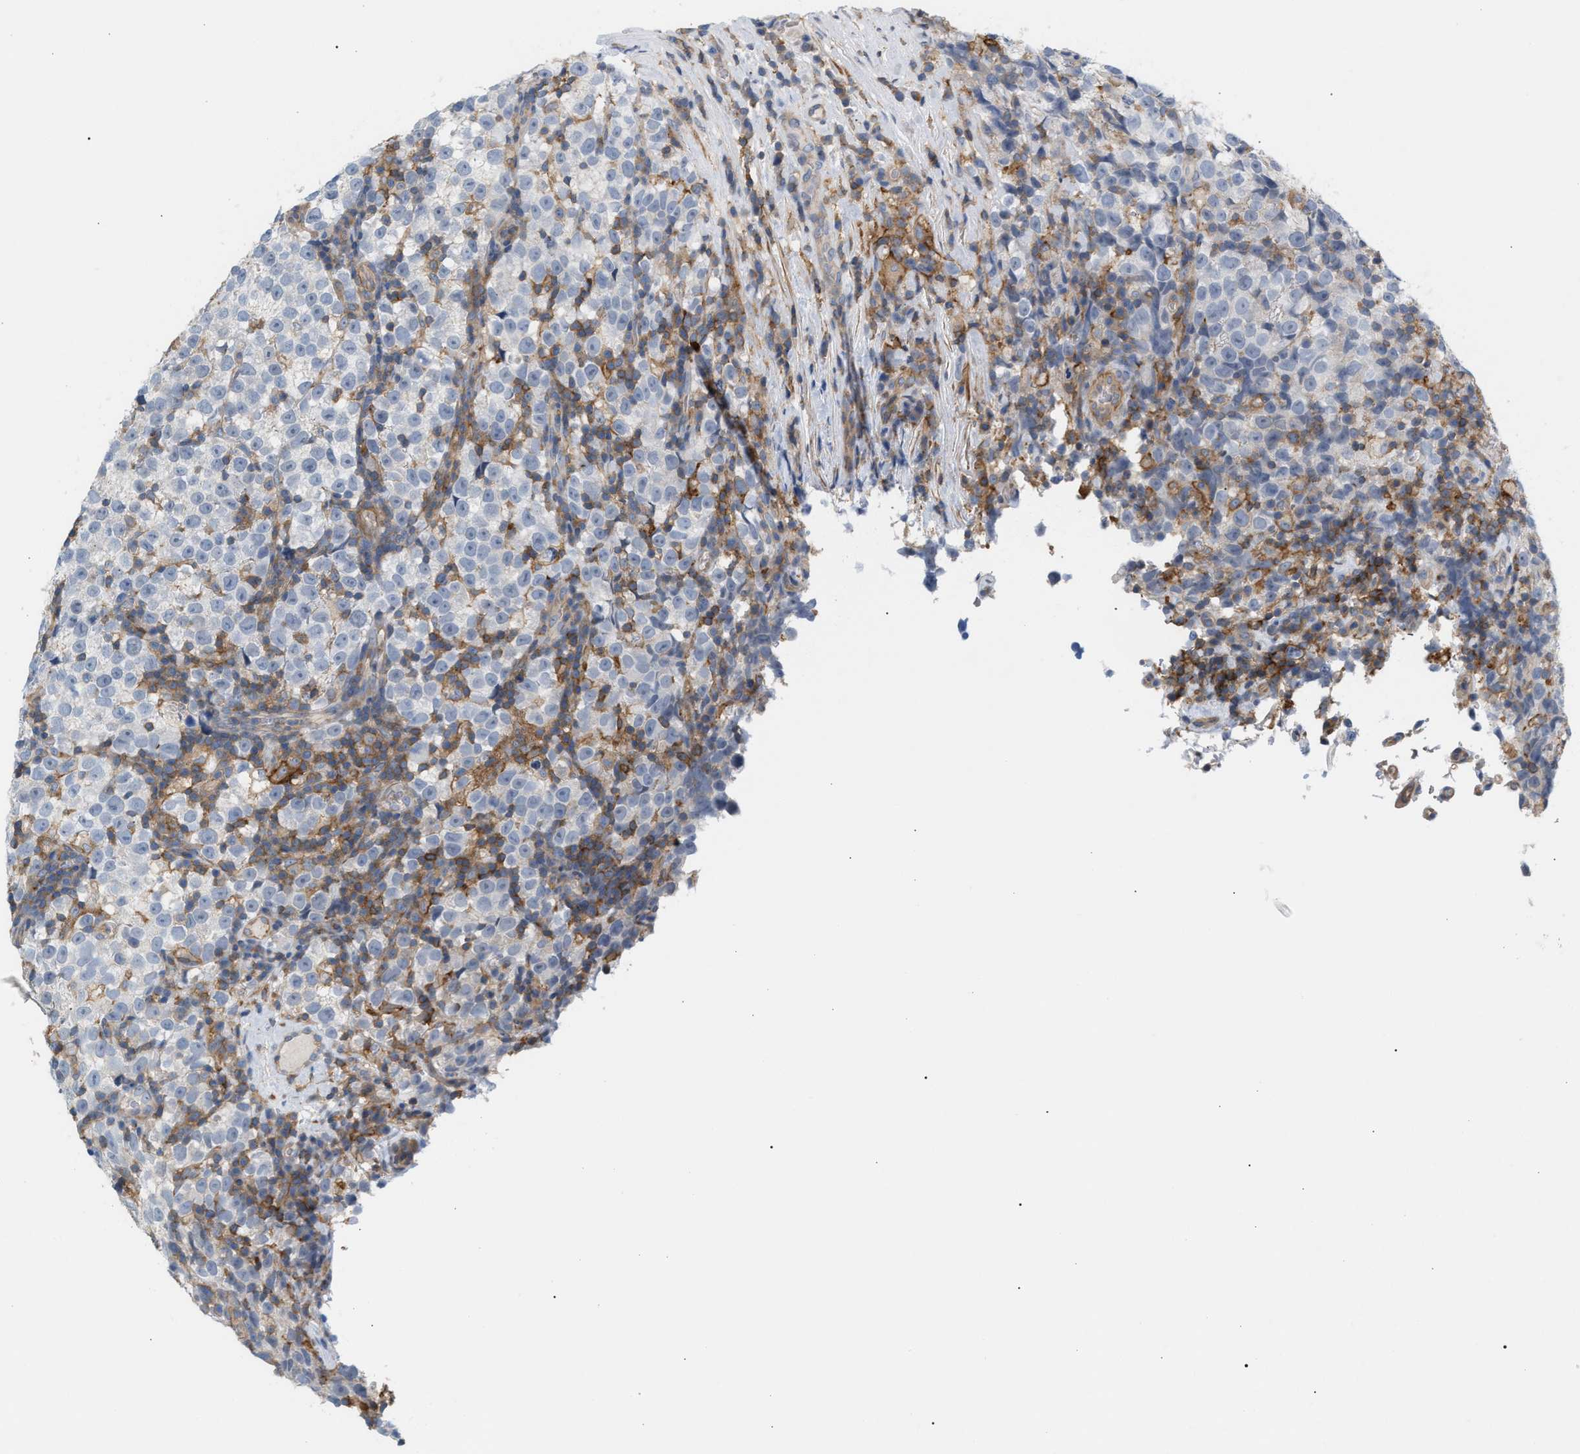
{"staining": {"intensity": "negative", "quantity": "none", "location": "none"}, "tissue": "testis cancer", "cell_type": "Tumor cells", "image_type": "cancer", "snomed": [{"axis": "morphology", "description": "Normal tissue, NOS"}, {"axis": "morphology", "description": "Seminoma, NOS"}, {"axis": "topography", "description": "Testis"}], "caption": "Tumor cells show no significant staining in testis seminoma.", "gene": "LRCH1", "patient": {"sex": "male", "age": 43}}